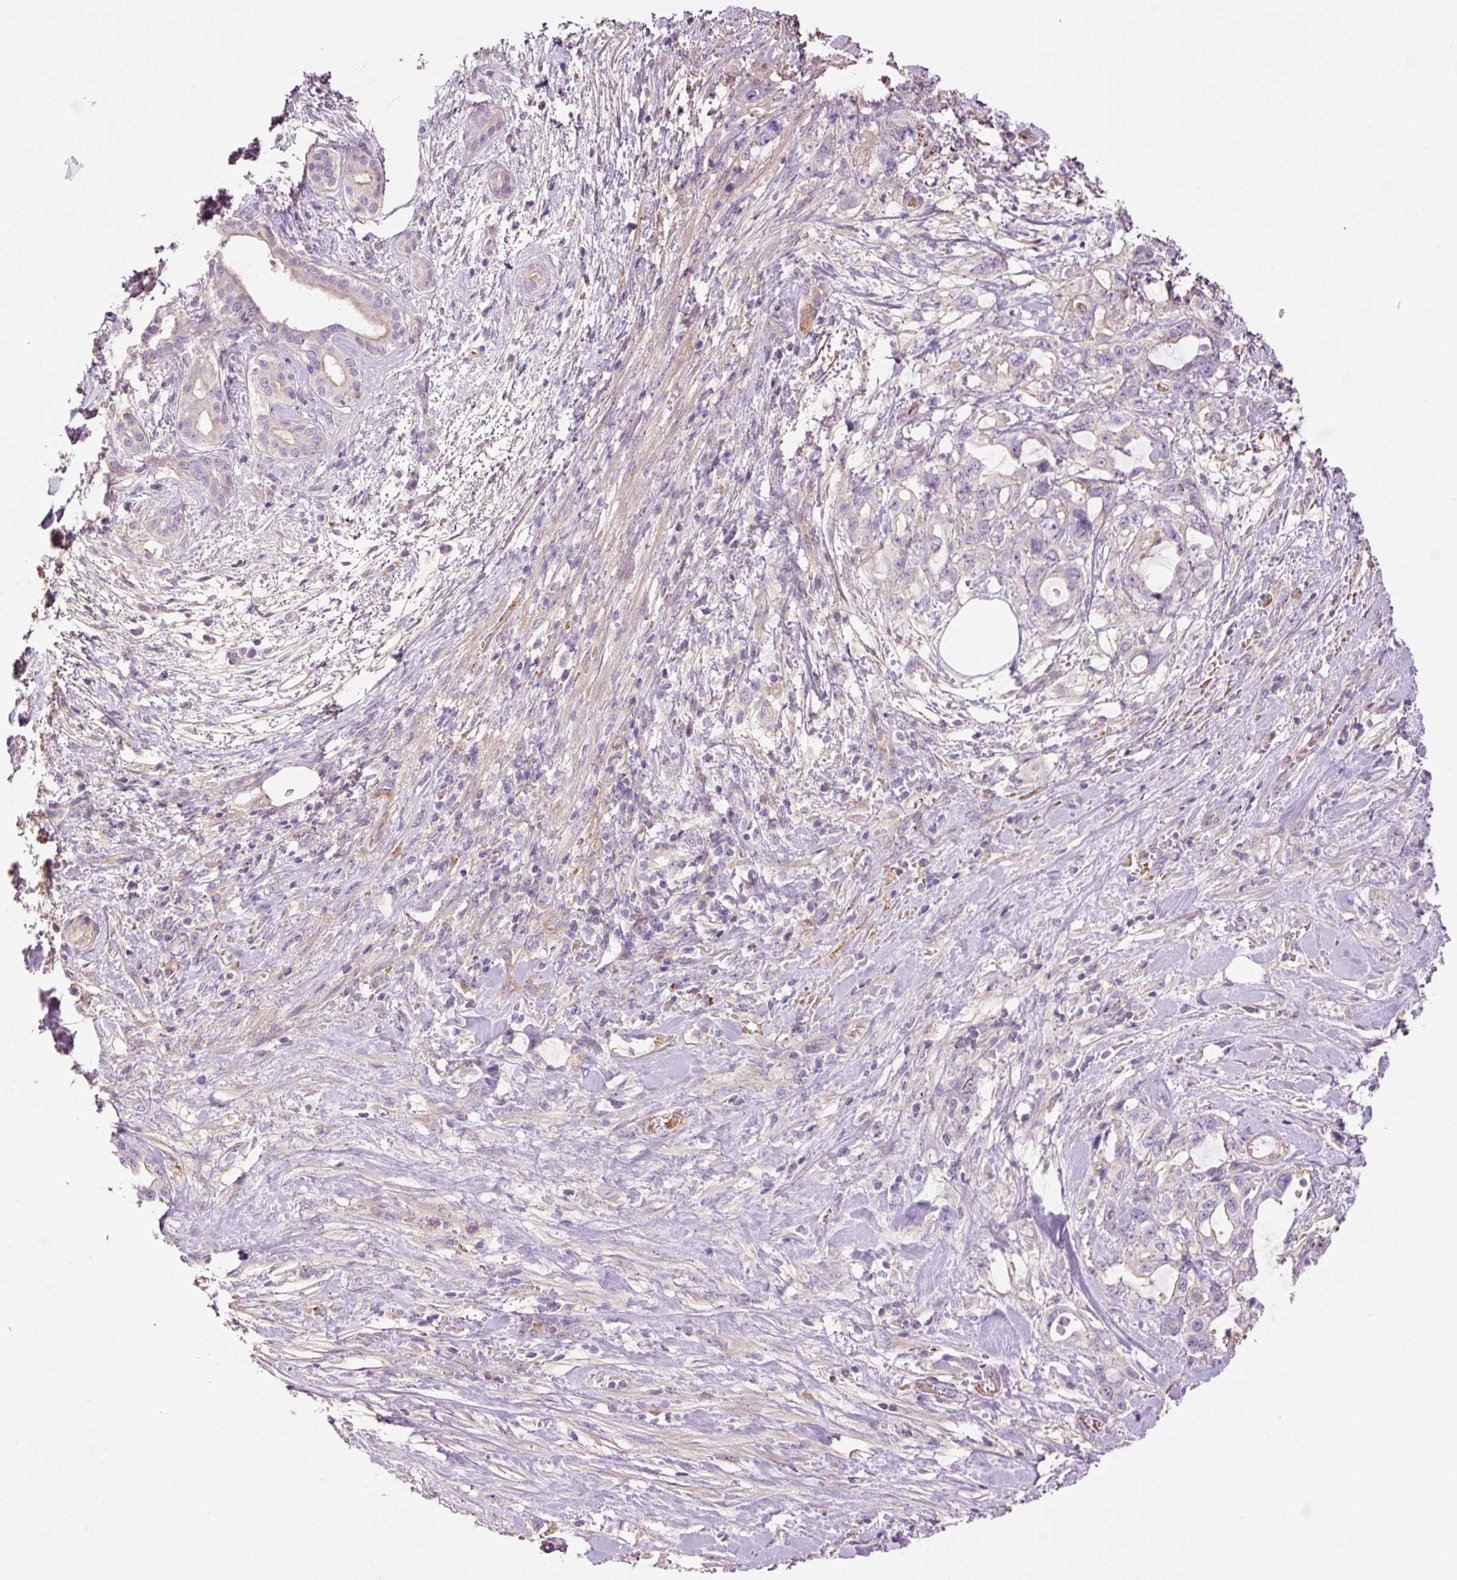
{"staining": {"intensity": "negative", "quantity": "none", "location": "none"}, "tissue": "pancreatic cancer", "cell_type": "Tumor cells", "image_type": "cancer", "snomed": [{"axis": "morphology", "description": "Adenocarcinoma, NOS"}, {"axis": "topography", "description": "Pancreas"}], "caption": "This is an immunohistochemistry (IHC) image of pancreatic cancer (adenocarcinoma). There is no staining in tumor cells.", "gene": "TMEM235", "patient": {"sex": "female", "age": 61}}